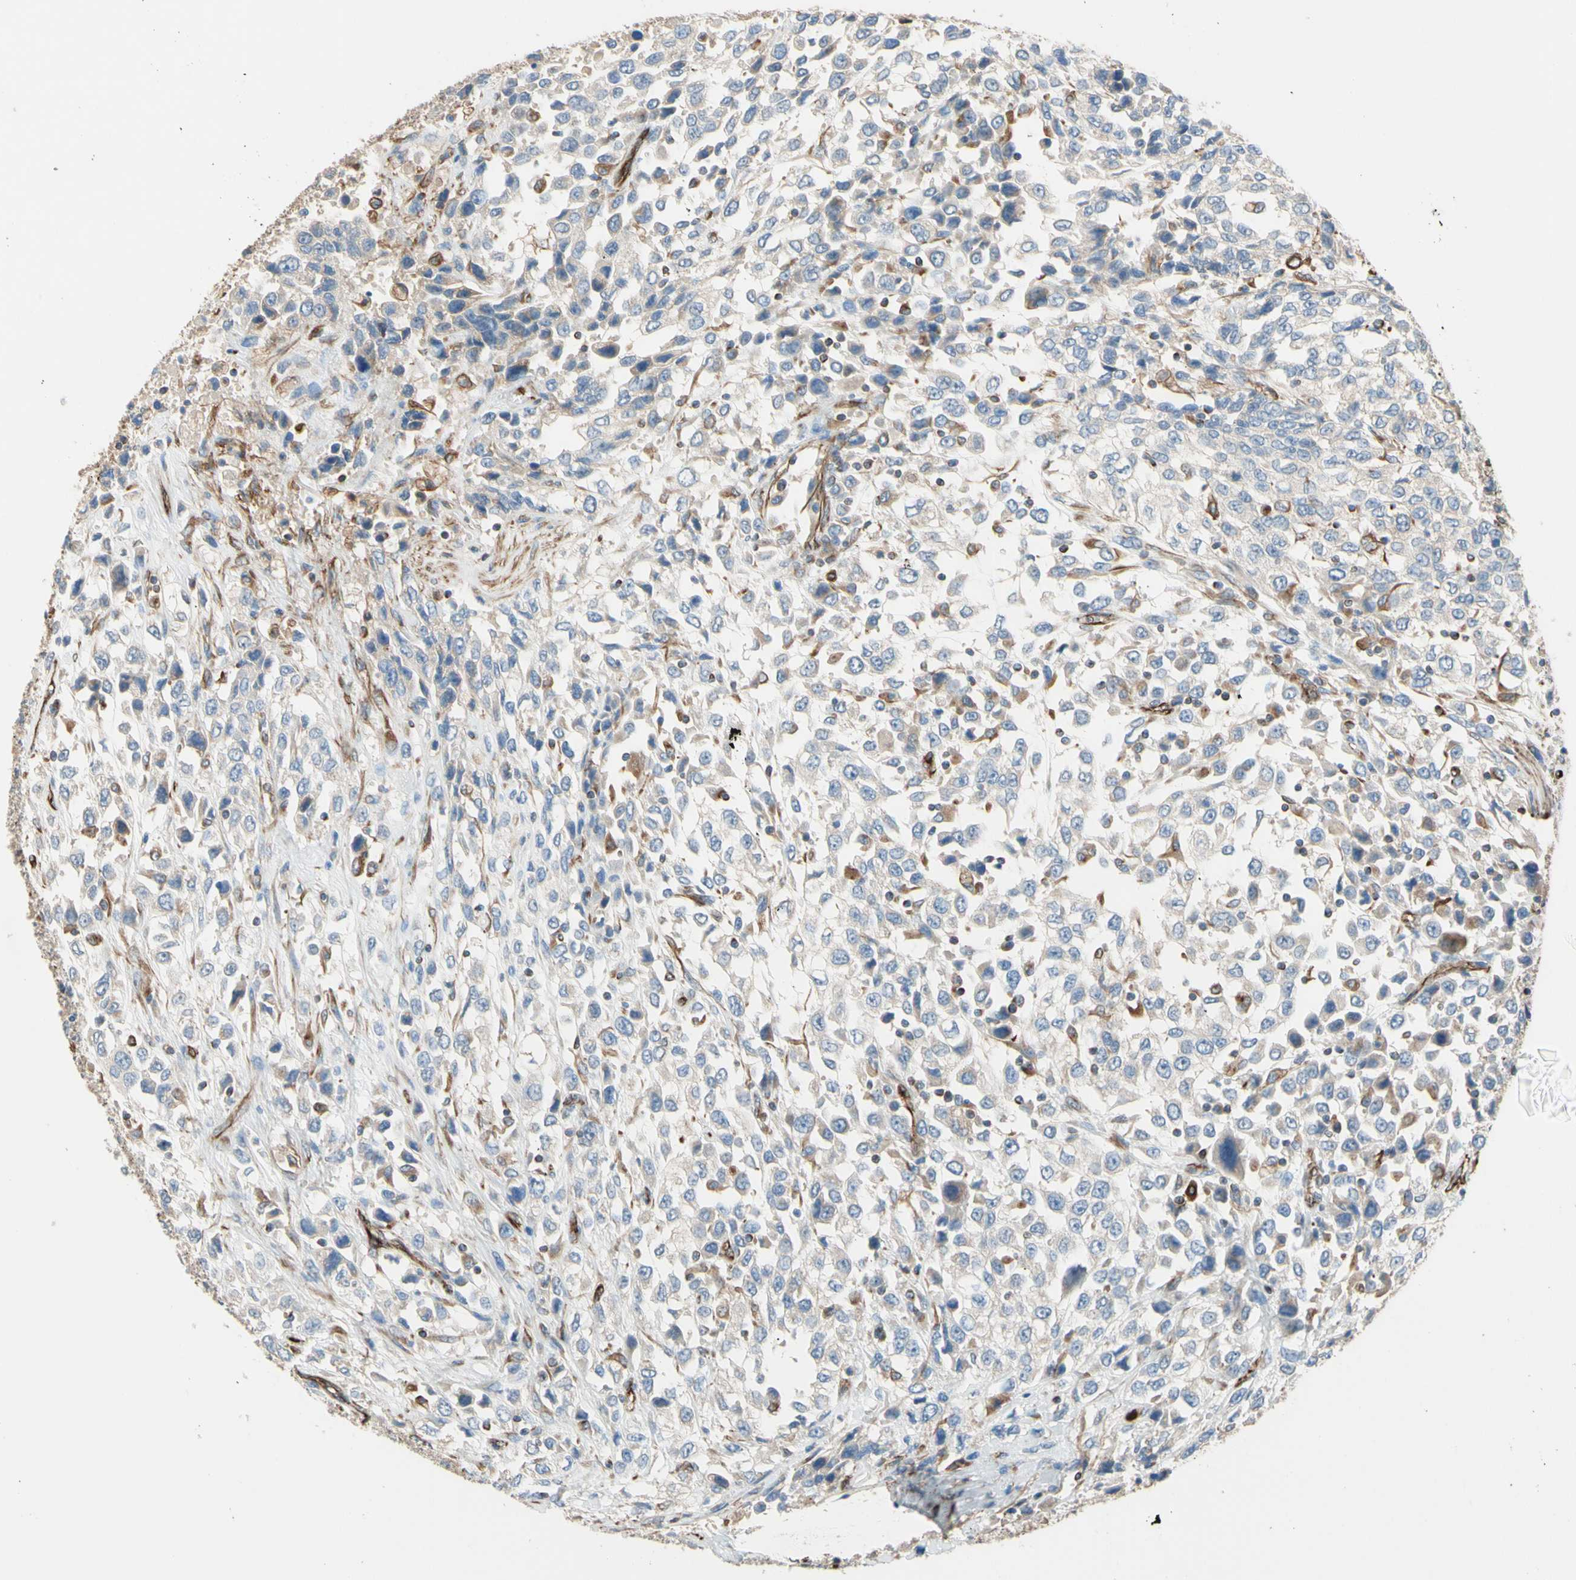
{"staining": {"intensity": "weak", "quantity": "<25%", "location": "cytoplasmic/membranous"}, "tissue": "urothelial cancer", "cell_type": "Tumor cells", "image_type": "cancer", "snomed": [{"axis": "morphology", "description": "Urothelial carcinoma, High grade"}, {"axis": "topography", "description": "Urinary bladder"}], "caption": "High magnification brightfield microscopy of high-grade urothelial carcinoma stained with DAB (brown) and counterstained with hematoxylin (blue): tumor cells show no significant positivity. The staining was performed using DAB to visualize the protein expression in brown, while the nuclei were stained in blue with hematoxylin (Magnification: 20x).", "gene": "TRAF2", "patient": {"sex": "female", "age": 80}}